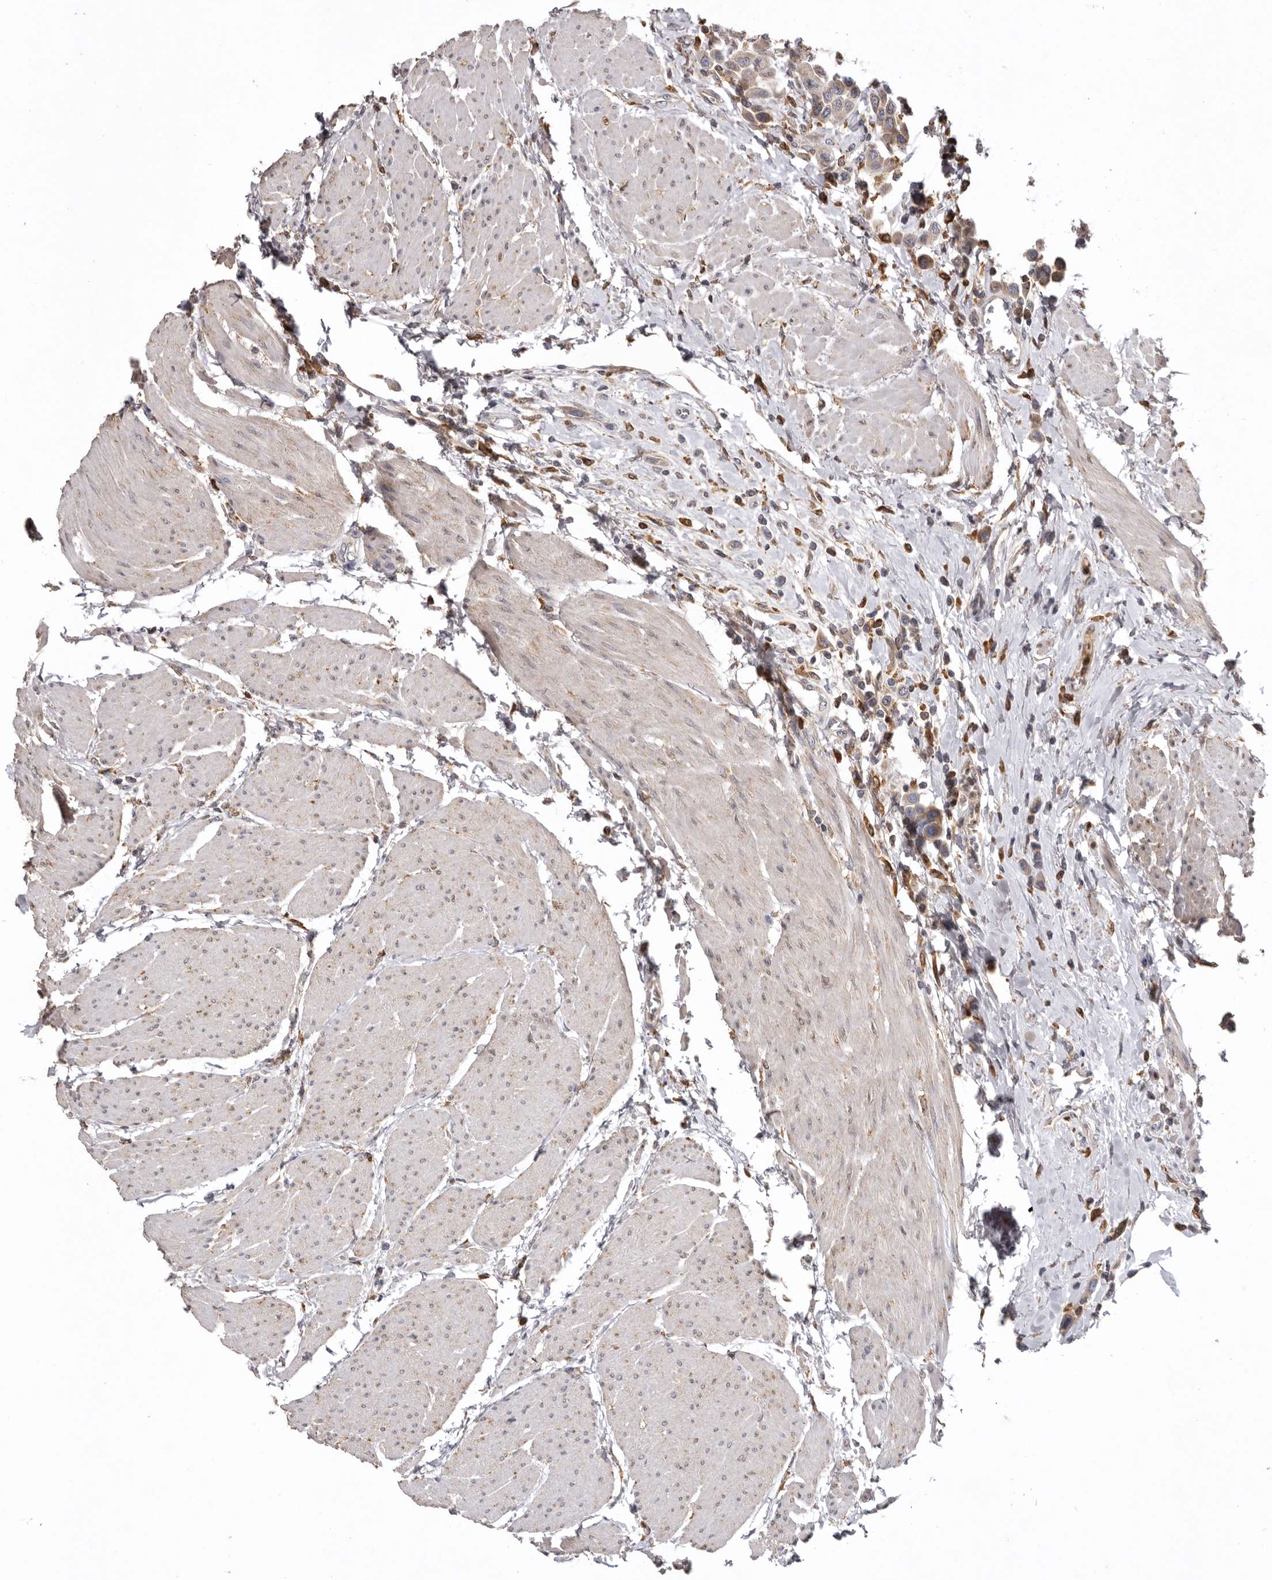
{"staining": {"intensity": "weak", "quantity": "25%-75%", "location": "cytoplasmic/membranous"}, "tissue": "urothelial cancer", "cell_type": "Tumor cells", "image_type": "cancer", "snomed": [{"axis": "morphology", "description": "Urothelial carcinoma, High grade"}, {"axis": "topography", "description": "Urinary bladder"}], "caption": "Urothelial cancer stained for a protein exhibits weak cytoplasmic/membranous positivity in tumor cells. Immunohistochemistry (ihc) stains the protein of interest in brown and the nuclei are stained blue.", "gene": "INKA2", "patient": {"sex": "male", "age": 50}}